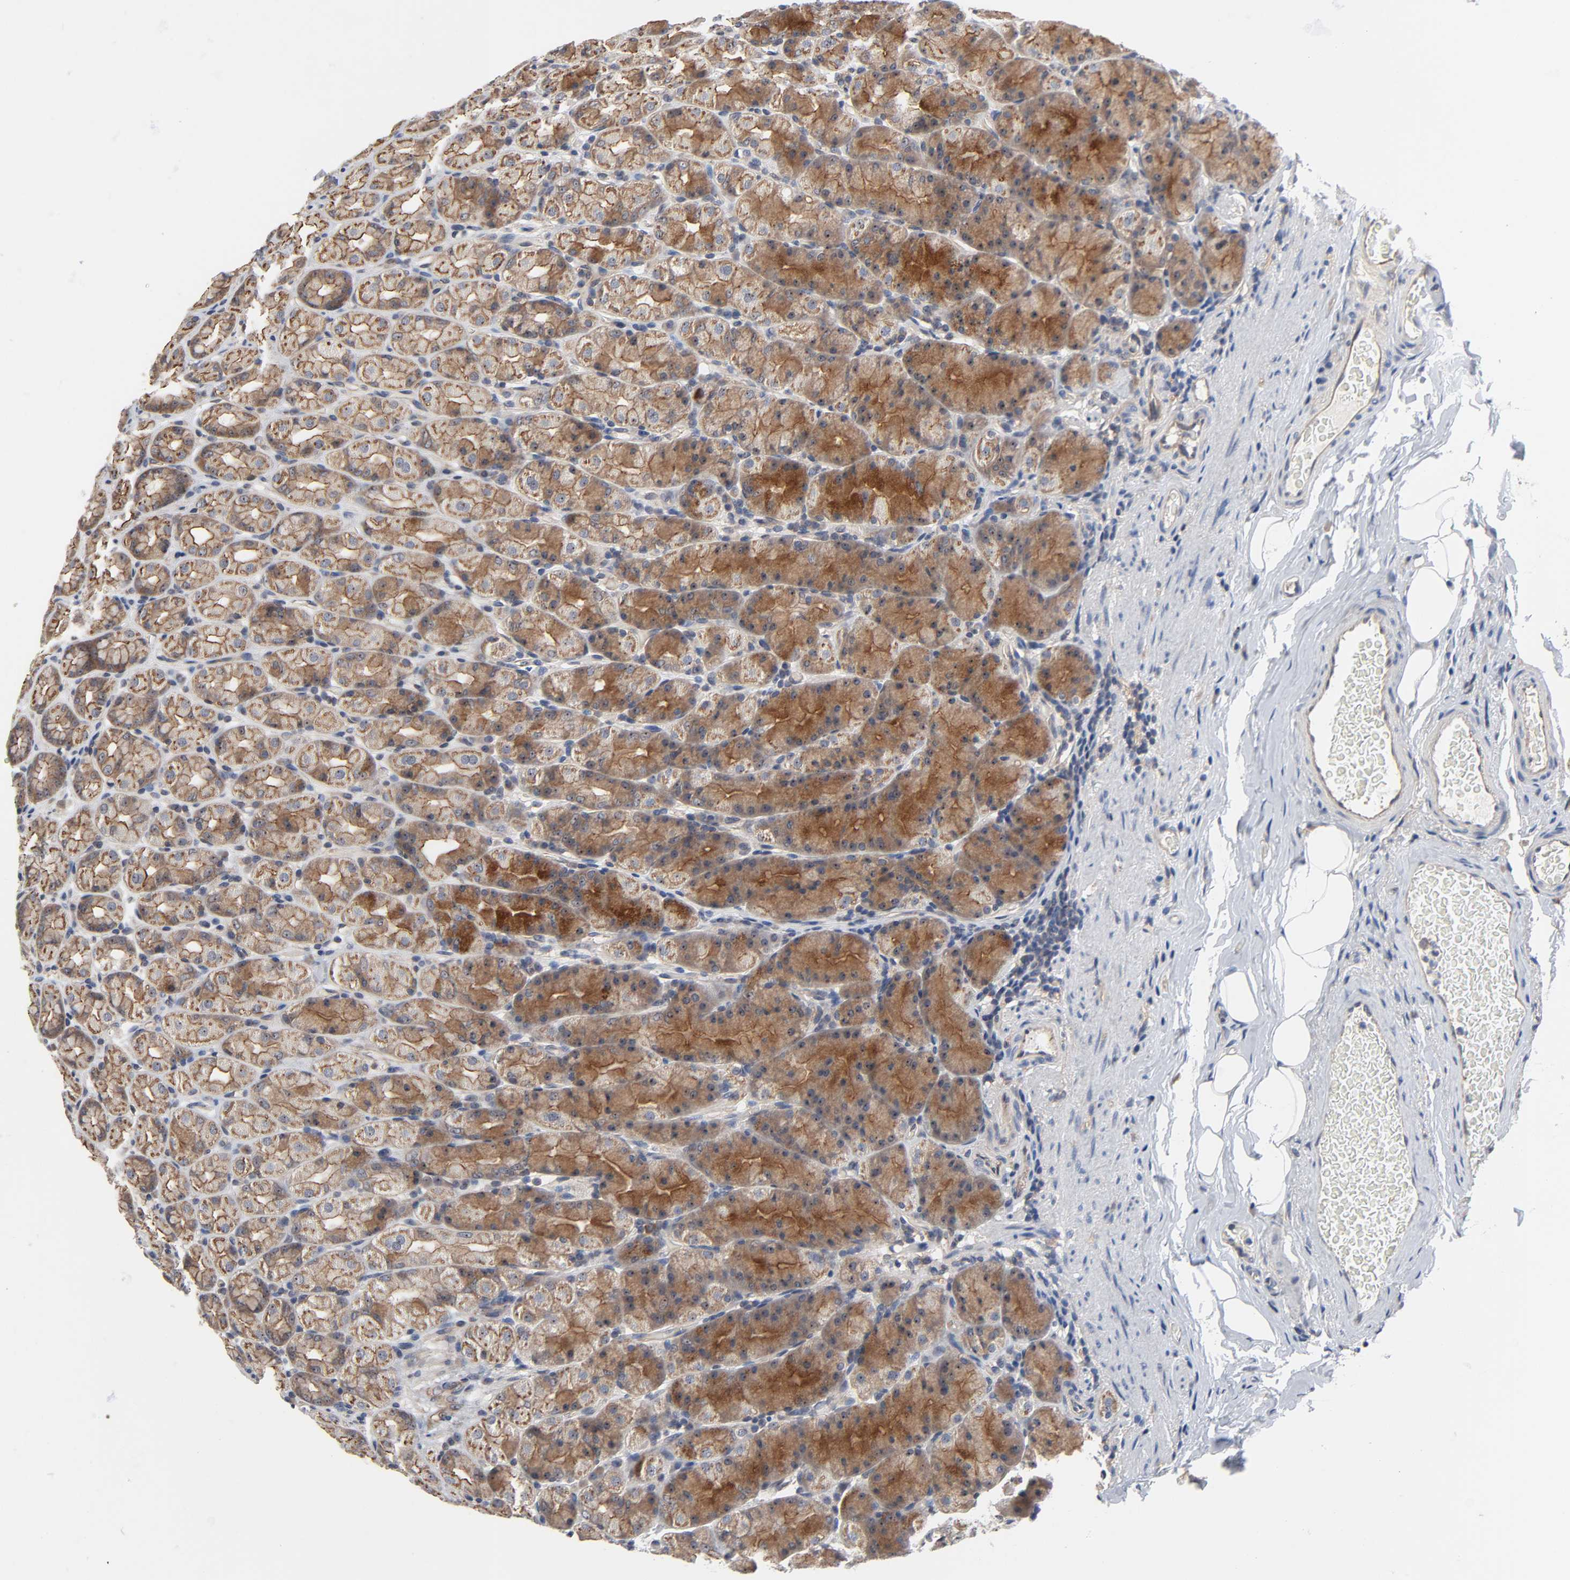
{"staining": {"intensity": "moderate", "quantity": ">75%", "location": "cytoplasmic/membranous,nuclear"}, "tissue": "stomach", "cell_type": "Glandular cells", "image_type": "normal", "snomed": [{"axis": "morphology", "description": "Normal tissue, NOS"}, {"axis": "topography", "description": "Stomach, upper"}], "caption": "The histopathology image exhibits staining of unremarkable stomach, revealing moderate cytoplasmic/membranous,nuclear protein expression (brown color) within glandular cells.", "gene": "DDX10", "patient": {"sex": "male", "age": 68}}